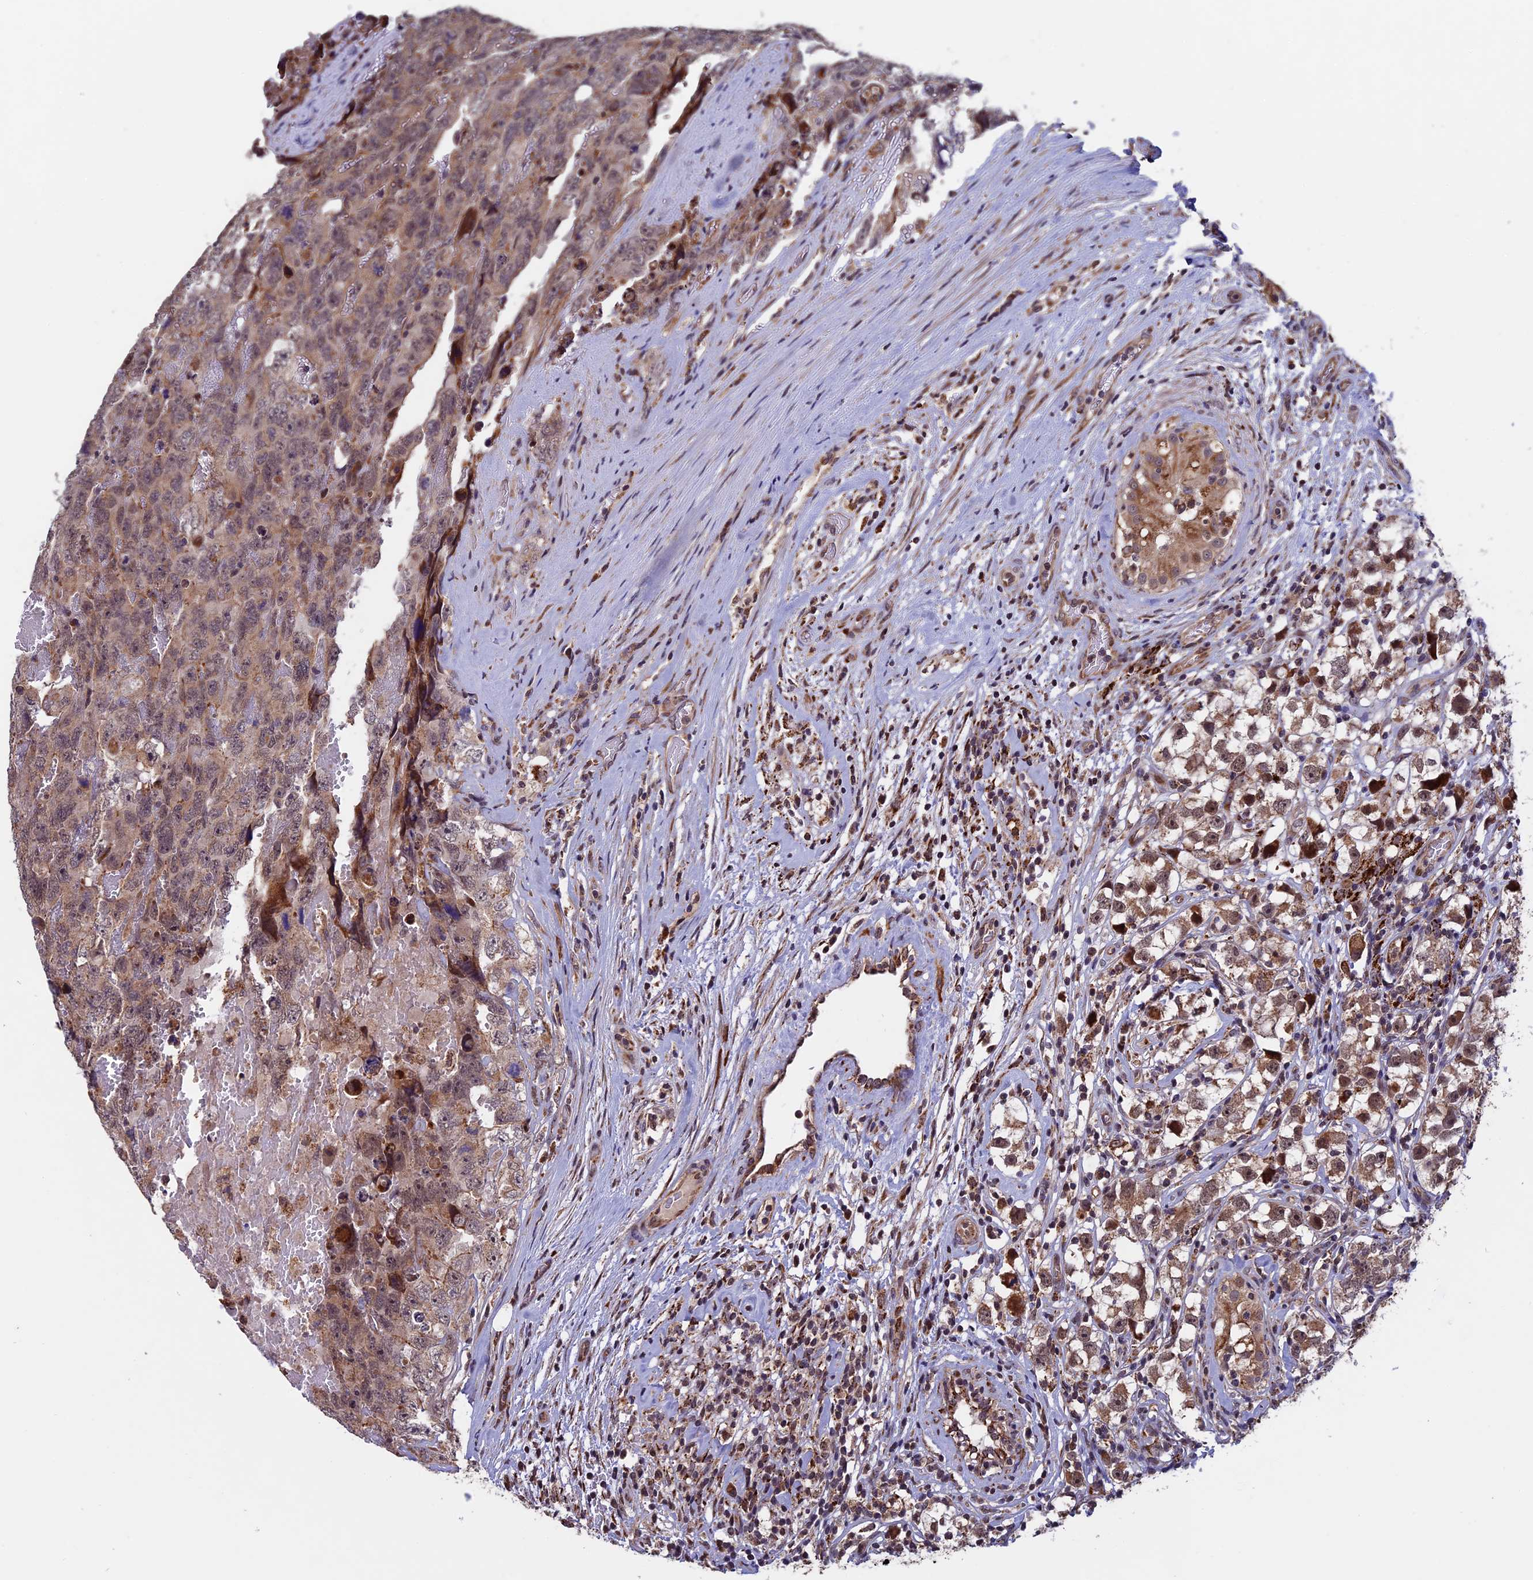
{"staining": {"intensity": "moderate", "quantity": ">75%", "location": "cytoplasmic/membranous"}, "tissue": "testis cancer", "cell_type": "Tumor cells", "image_type": "cancer", "snomed": [{"axis": "morphology", "description": "Carcinoma, Embryonal, NOS"}, {"axis": "topography", "description": "Testis"}], "caption": "Protein expression by IHC demonstrates moderate cytoplasmic/membranous expression in approximately >75% of tumor cells in testis cancer (embryonal carcinoma).", "gene": "RNF17", "patient": {"sex": "male", "age": 45}}